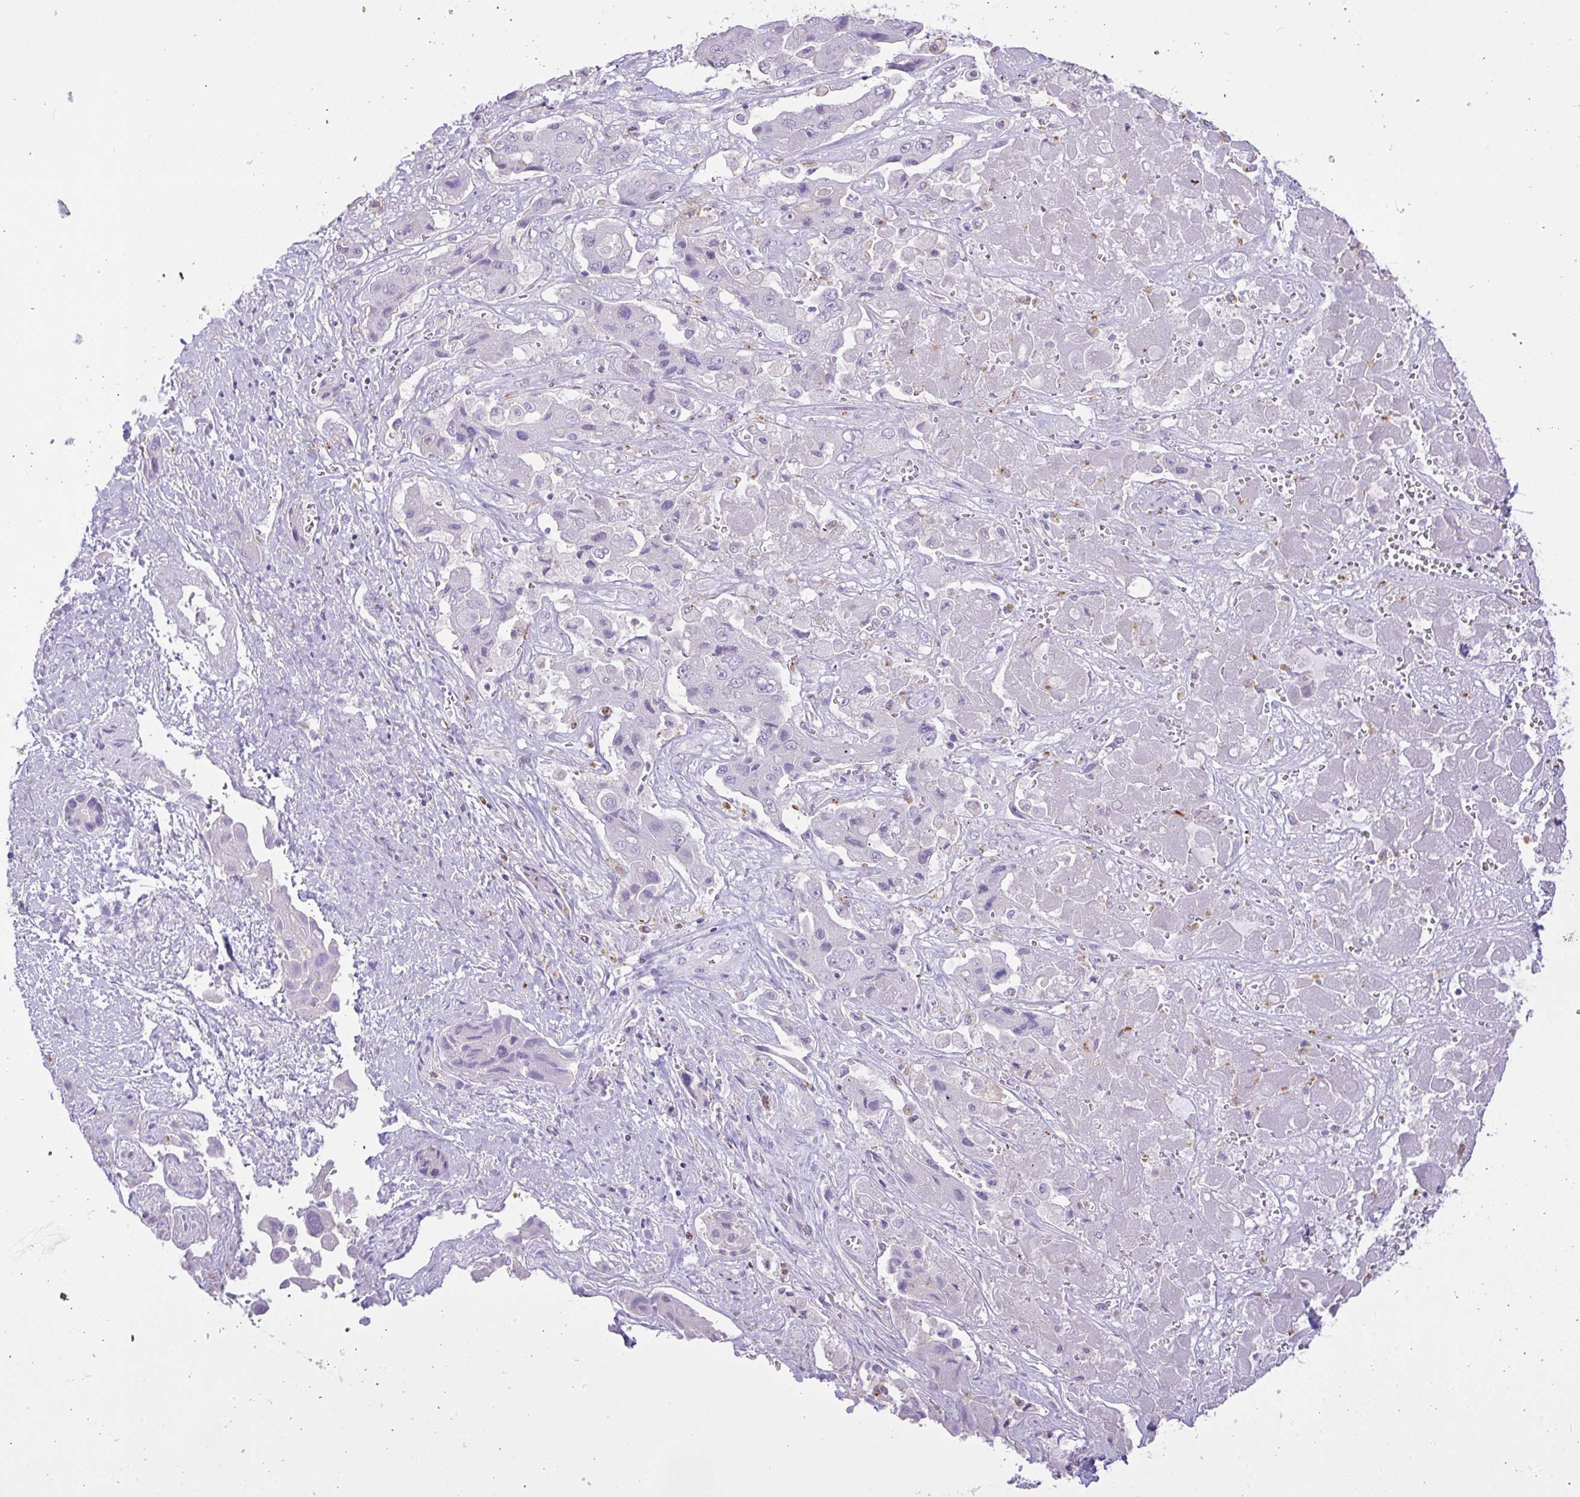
{"staining": {"intensity": "negative", "quantity": "none", "location": "none"}, "tissue": "liver cancer", "cell_type": "Tumor cells", "image_type": "cancer", "snomed": [{"axis": "morphology", "description": "Cholangiocarcinoma"}, {"axis": "topography", "description": "Liver"}], "caption": "Tumor cells are negative for brown protein staining in liver cancer (cholangiocarcinoma). (DAB immunohistochemistry, high magnification).", "gene": "CST11", "patient": {"sex": "male", "age": 67}}